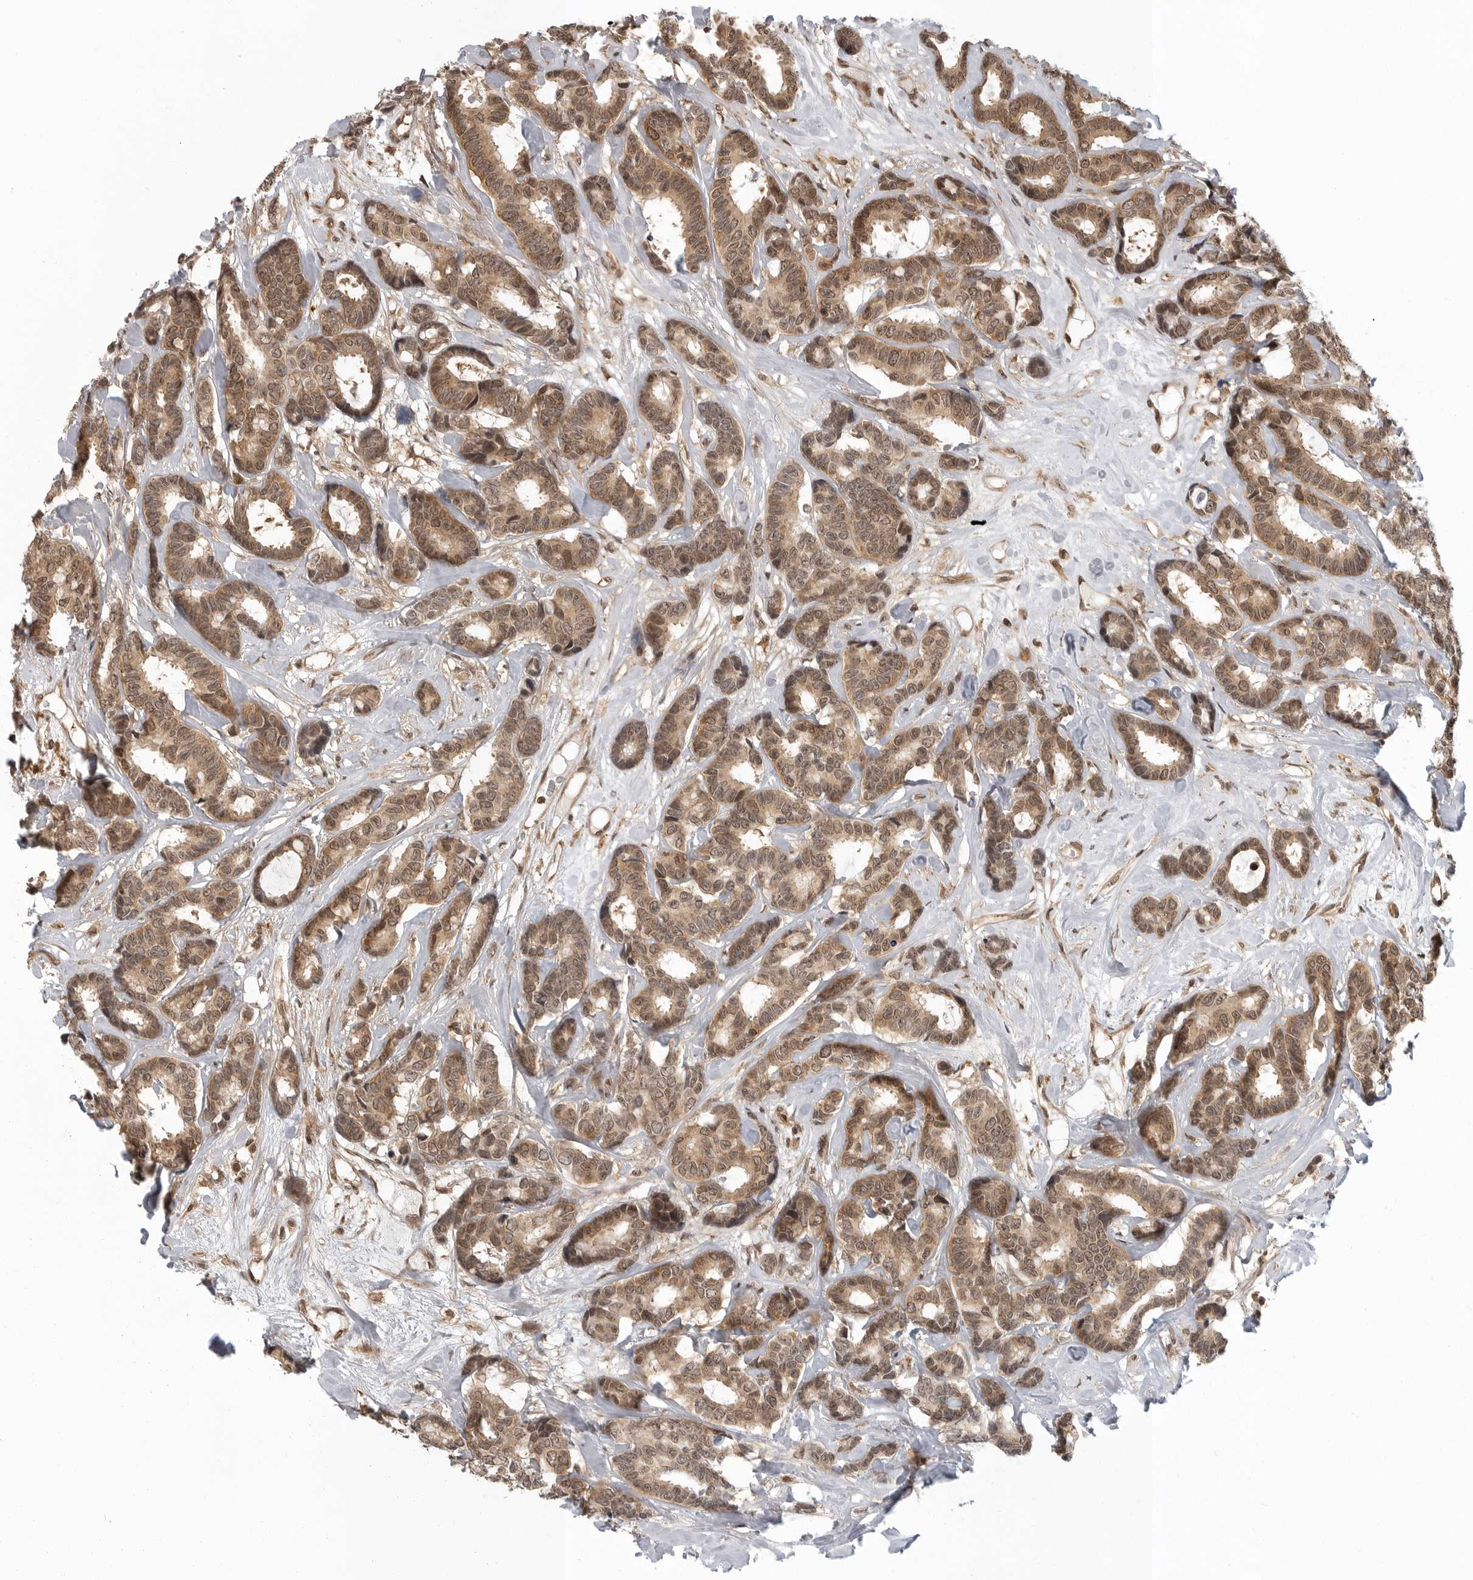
{"staining": {"intensity": "moderate", "quantity": ">75%", "location": "cytoplasmic/membranous,nuclear"}, "tissue": "breast cancer", "cell_type": "Tumor cells", "image_type": "cancer", "snomed": [{"axis": "morphology", "description": "Duct carcinoma"}, {"axis": "topography", "description": "Breast"}], "caption": "Immunohistochemistry micrograph of breast intraductal carcinoma stained for a protein (brown), which shows medium levels of moderate cytoplasmic/membranous and nuclear expression in about >75% of tumor cells.", "gene": "SZRD1", "patient": {"sex": "female", "age": 87}}